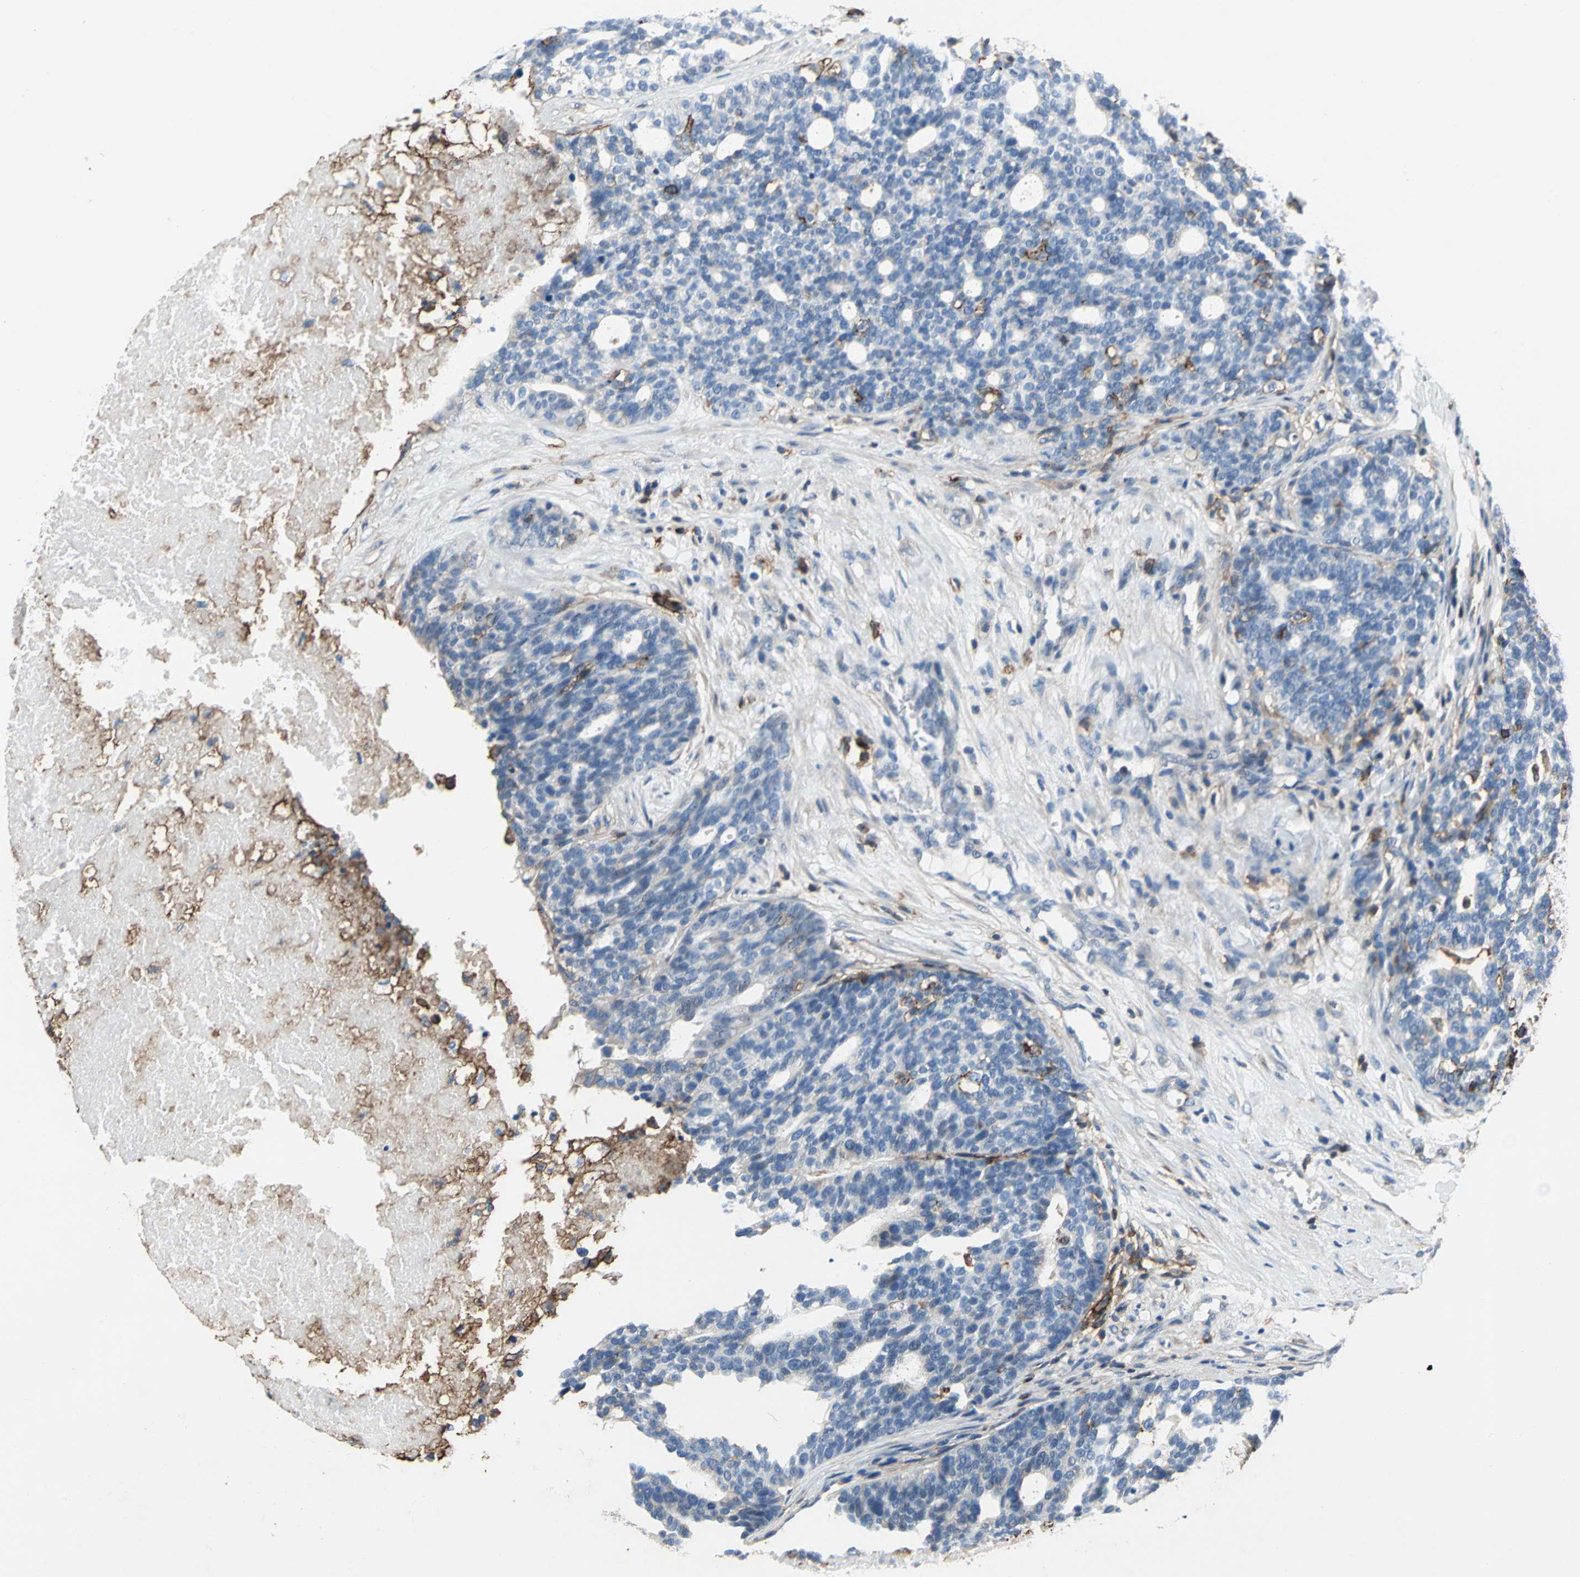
{"staining": {"intensity": "negative", "quantity": "none", "location": "none"}, "tissue": "ovarian cancer", "cell_type": "Tumor cells", "image_type": "cancer", "snomed": [{"axis": "morphology", "description": "Cystadenocarcinoma, serous, NOS"}, {"axis": "topography", "description": "Ovary"}], "caption": "IHC image of ovarian cancer (serous cystadenocarcinoma) stained for a protein (brown), which displays no positivity in tumor cells.", "gene": "CD44", "patient": {"sex": "female", "age": 59}}